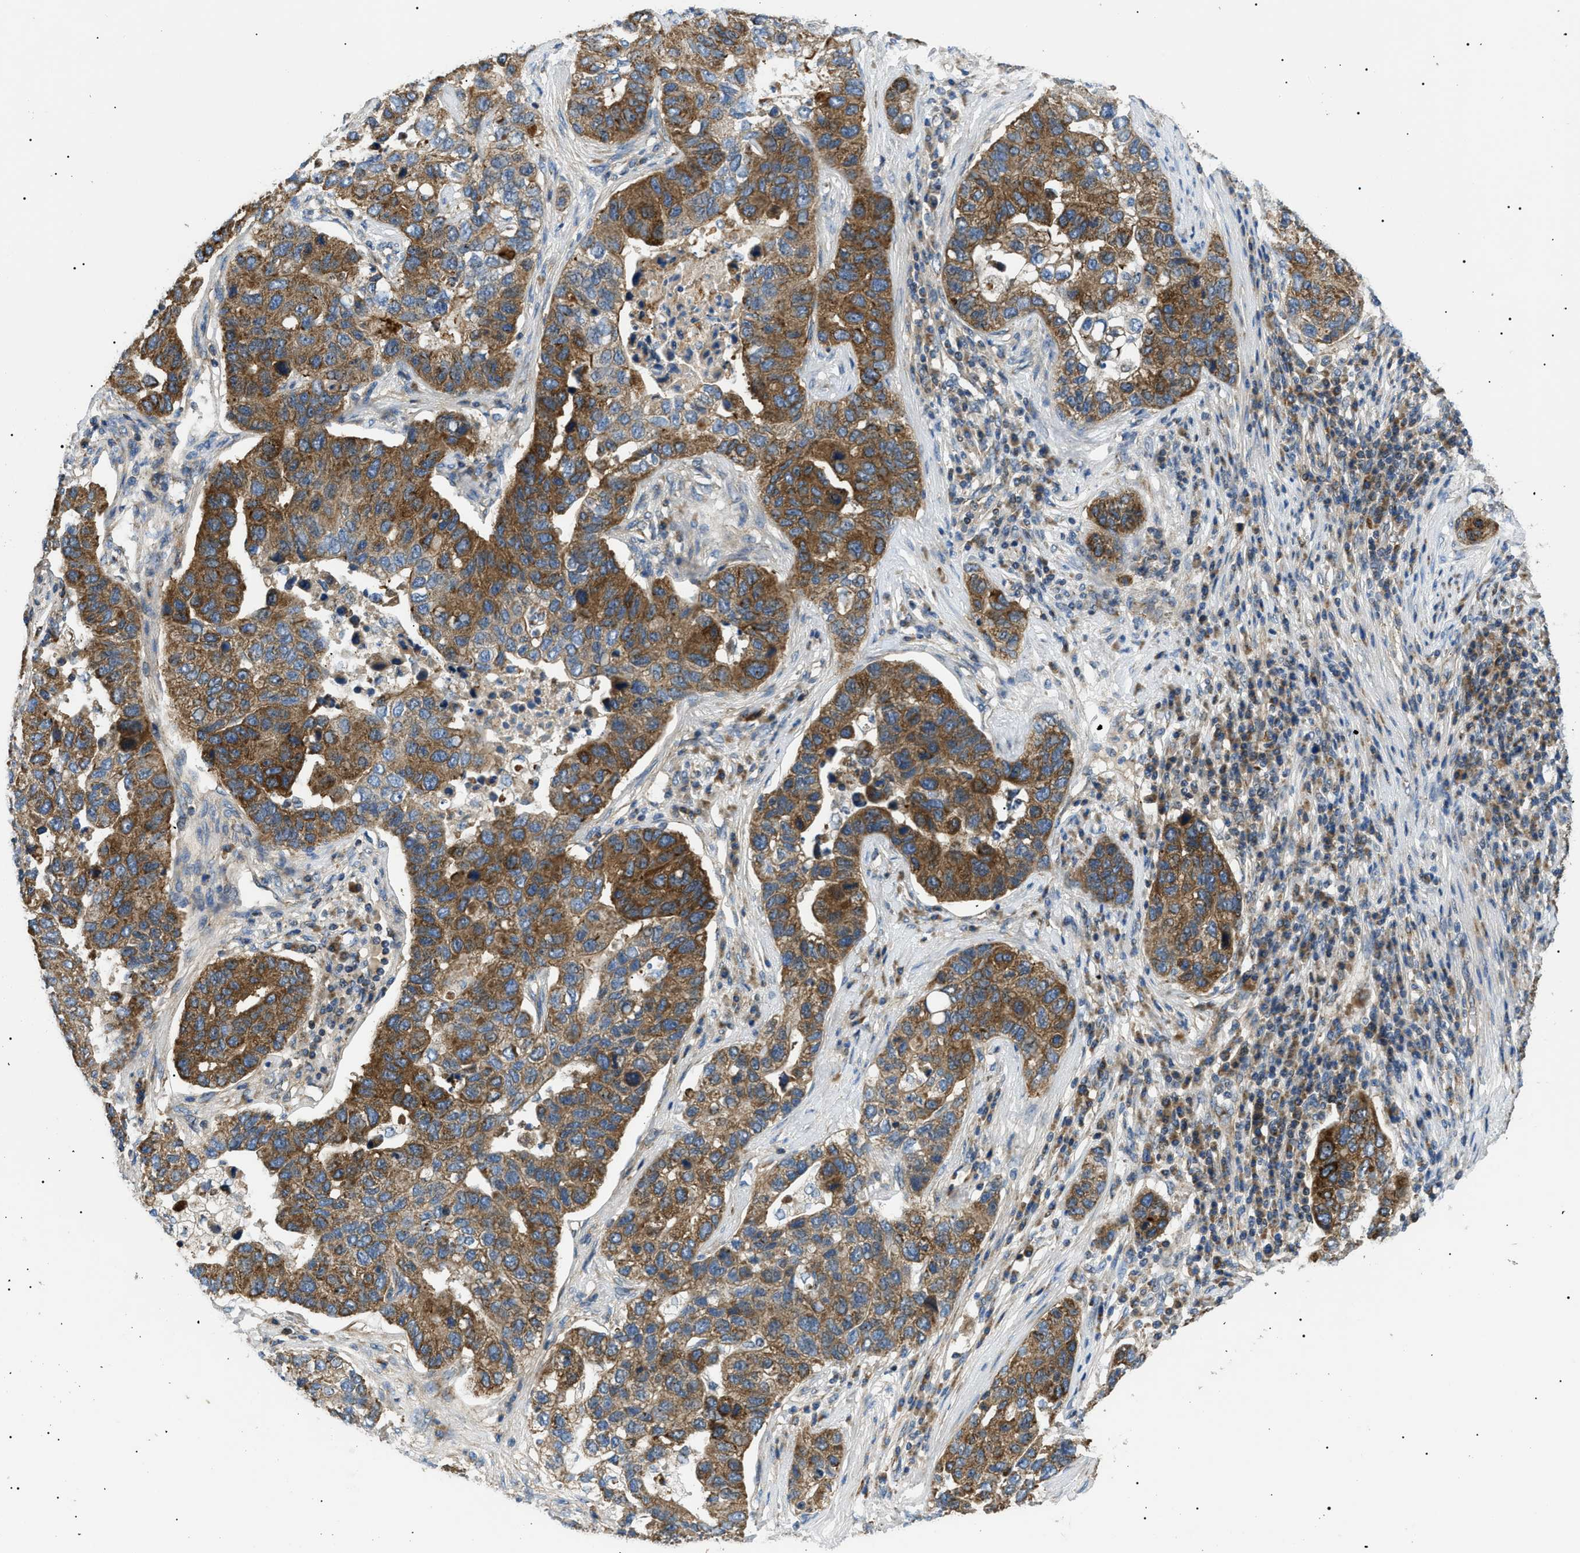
{"staining": {"intensity": "moderate", "quantity": ">75%", "location": "cytoplasmic/membranous"}, "tissue": "pancreatic cancer", "cell_type": "Tumor cells", "image_type": "cancer", "snomed": [{"axis": "morphology", "description": "Adenocarcinoma, NOS"}, {"axis": "topography", "description": "Pancreas"}], "caption": "Protein staining of pancreatic cancer tissue demonstrates moderate cytoplasmic/membranous staining in about >75% of tumor cells.", "gene": "SRPK1", "patient": {"sex": "female", "age": 61}}